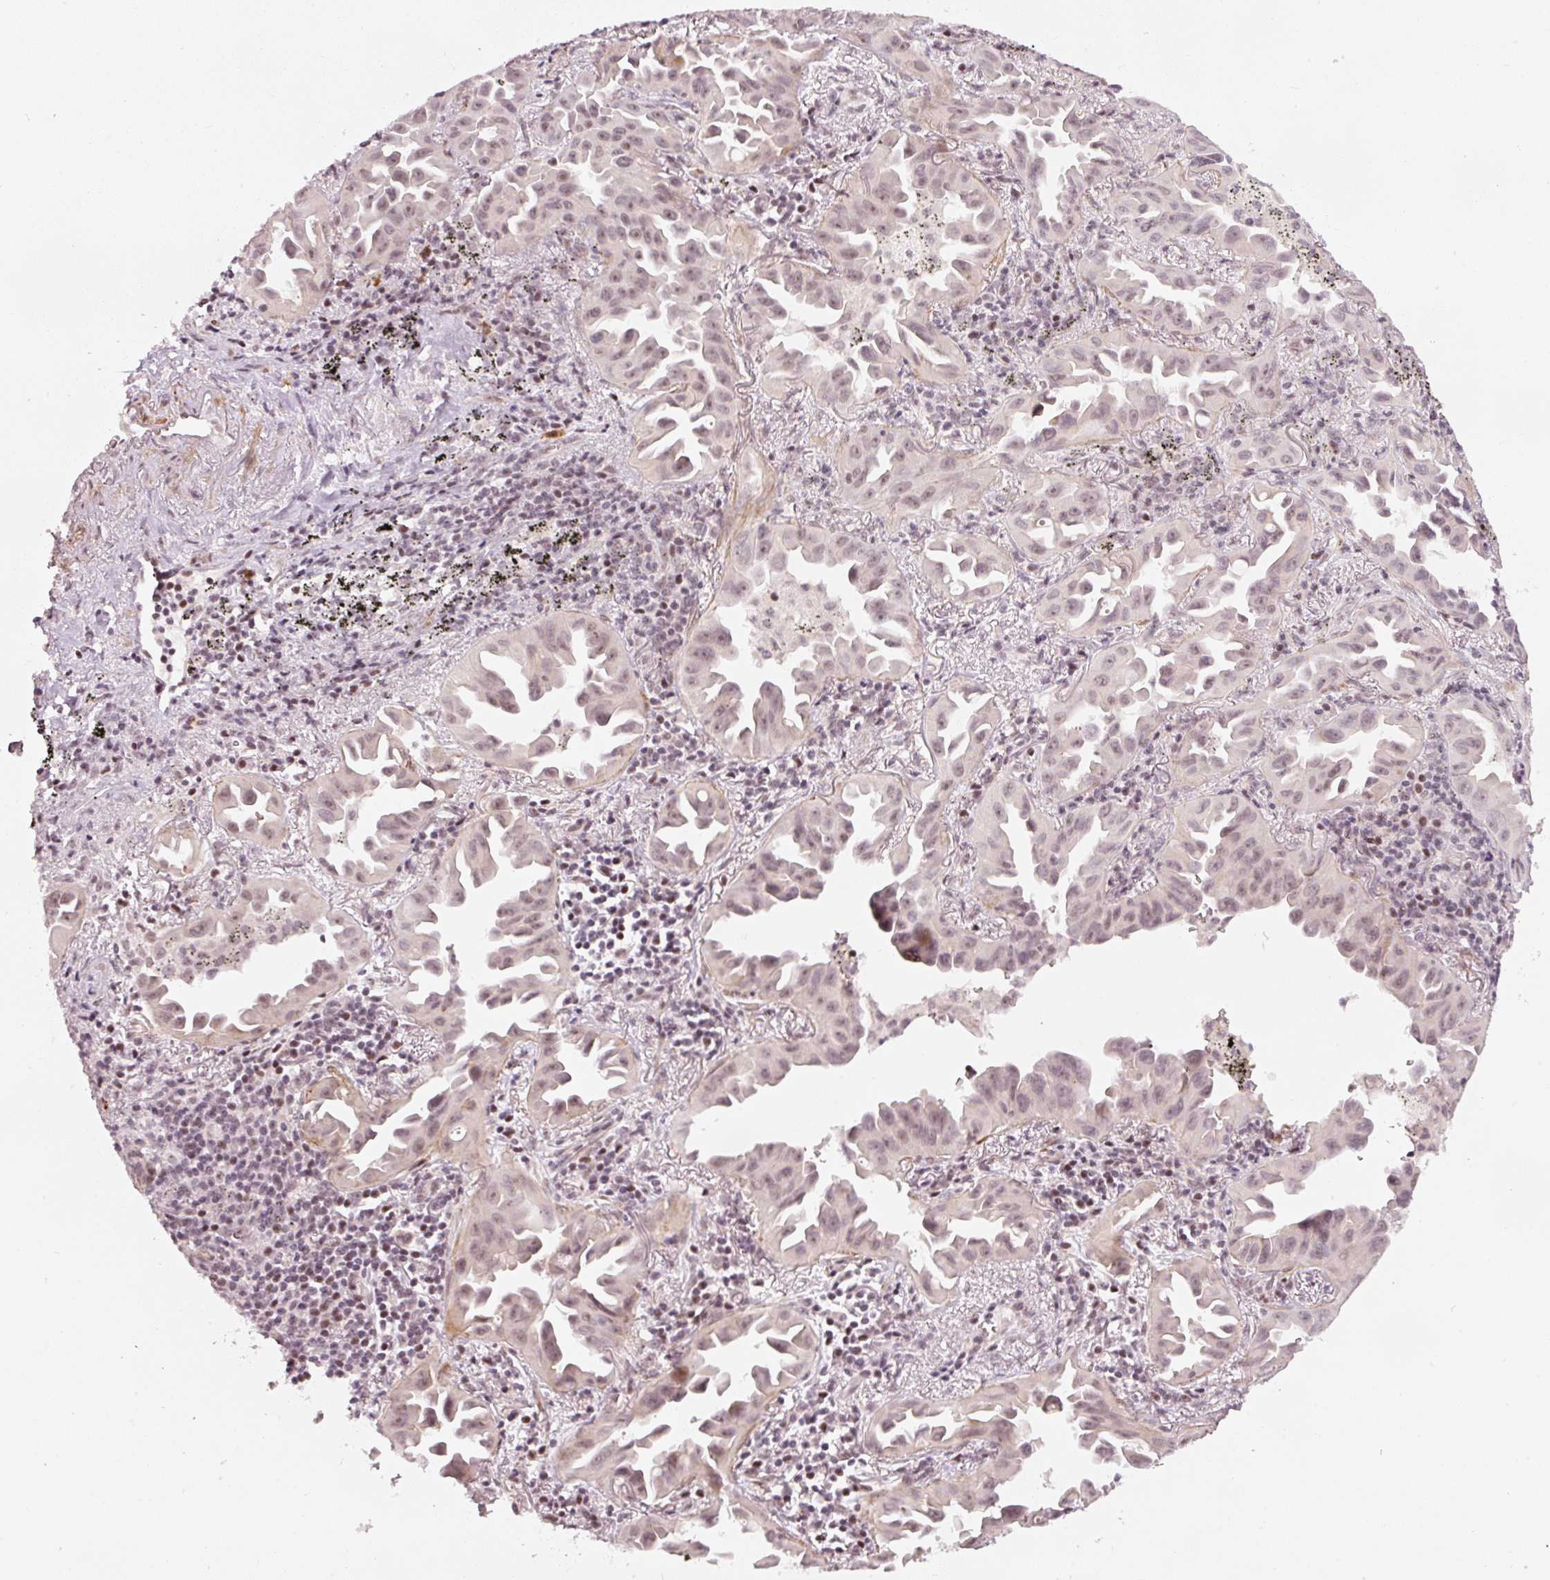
{"staining": {"intensity": "weak", "quantity": ">75%", "location": "cytoplasmic/membranous,nuclear"}, "tissue": "lung cancer", "cell_type": "Tumor cells", "image_type": "cancer", "snomed": [{"axis": "morphology", "description": "Adenocarcinoma, NOS"}, {"axis": "topography", "description": "Lung"}], "caption": "The histopathology image displays a brown stain indicating the presence of a protein in the cytoplasmic/membranous and nuclear of tumor cells in adenocarcinoma (lung).", "gene": "MXRA8", "patient": {"sex": "male", "age": 68}}